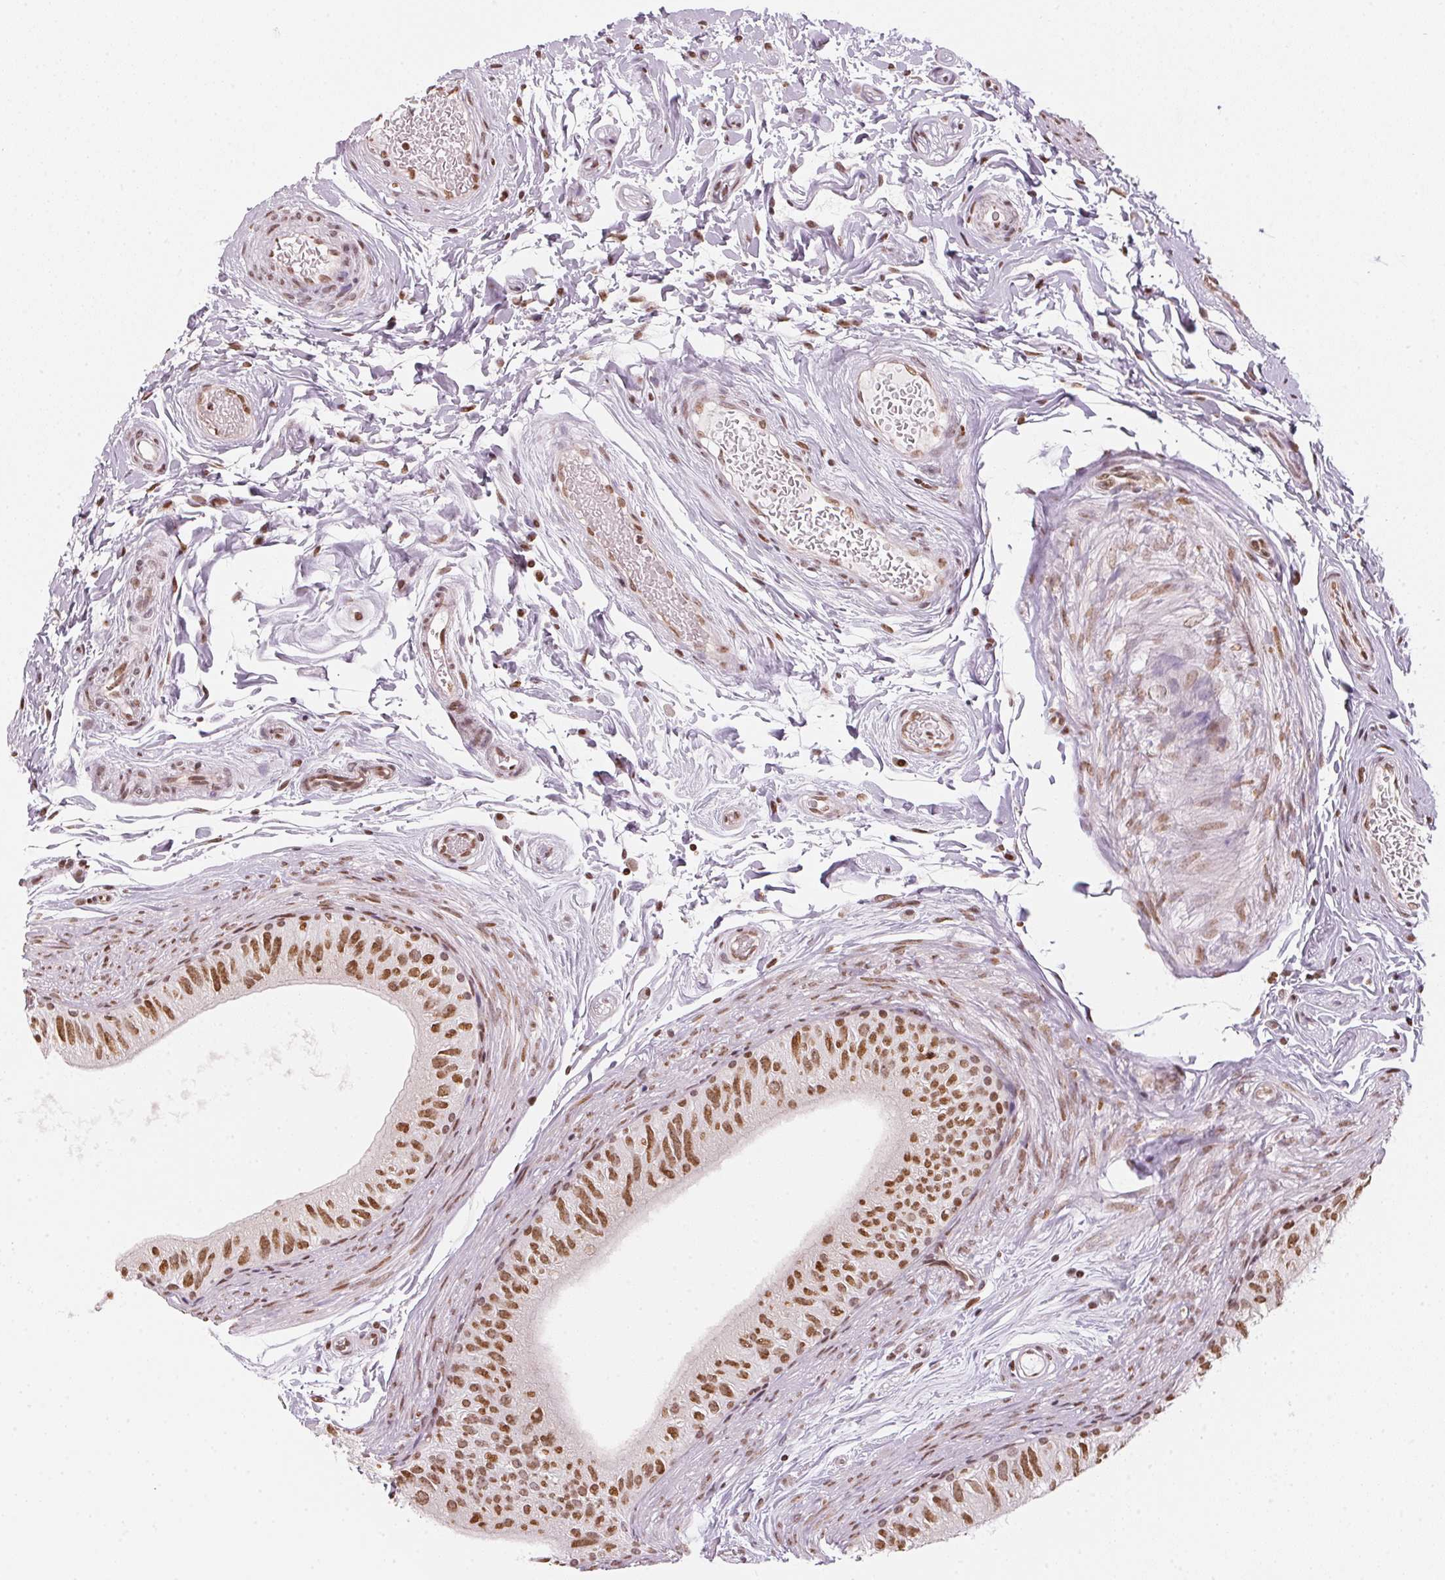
{"staining": {"intensity": "moderate", "quantity": ">75%", "location": "nuclear"}, "tissue": "epididymis", "cell_type": "Glandular cells", "image_type": "normal", "snomed": [{"axis": "morphology", "description": "Normal tissue, NOS"}, {"axis": "topography", "description": "Epididymis"}], "caption": "This micrograph shows IHC staining of benign epididymis, with medium moderate nuclear staining in approximately >75% of glandular cells.", "gene": "KAT6A", "patient": {"sex": "male", "age": 36}}